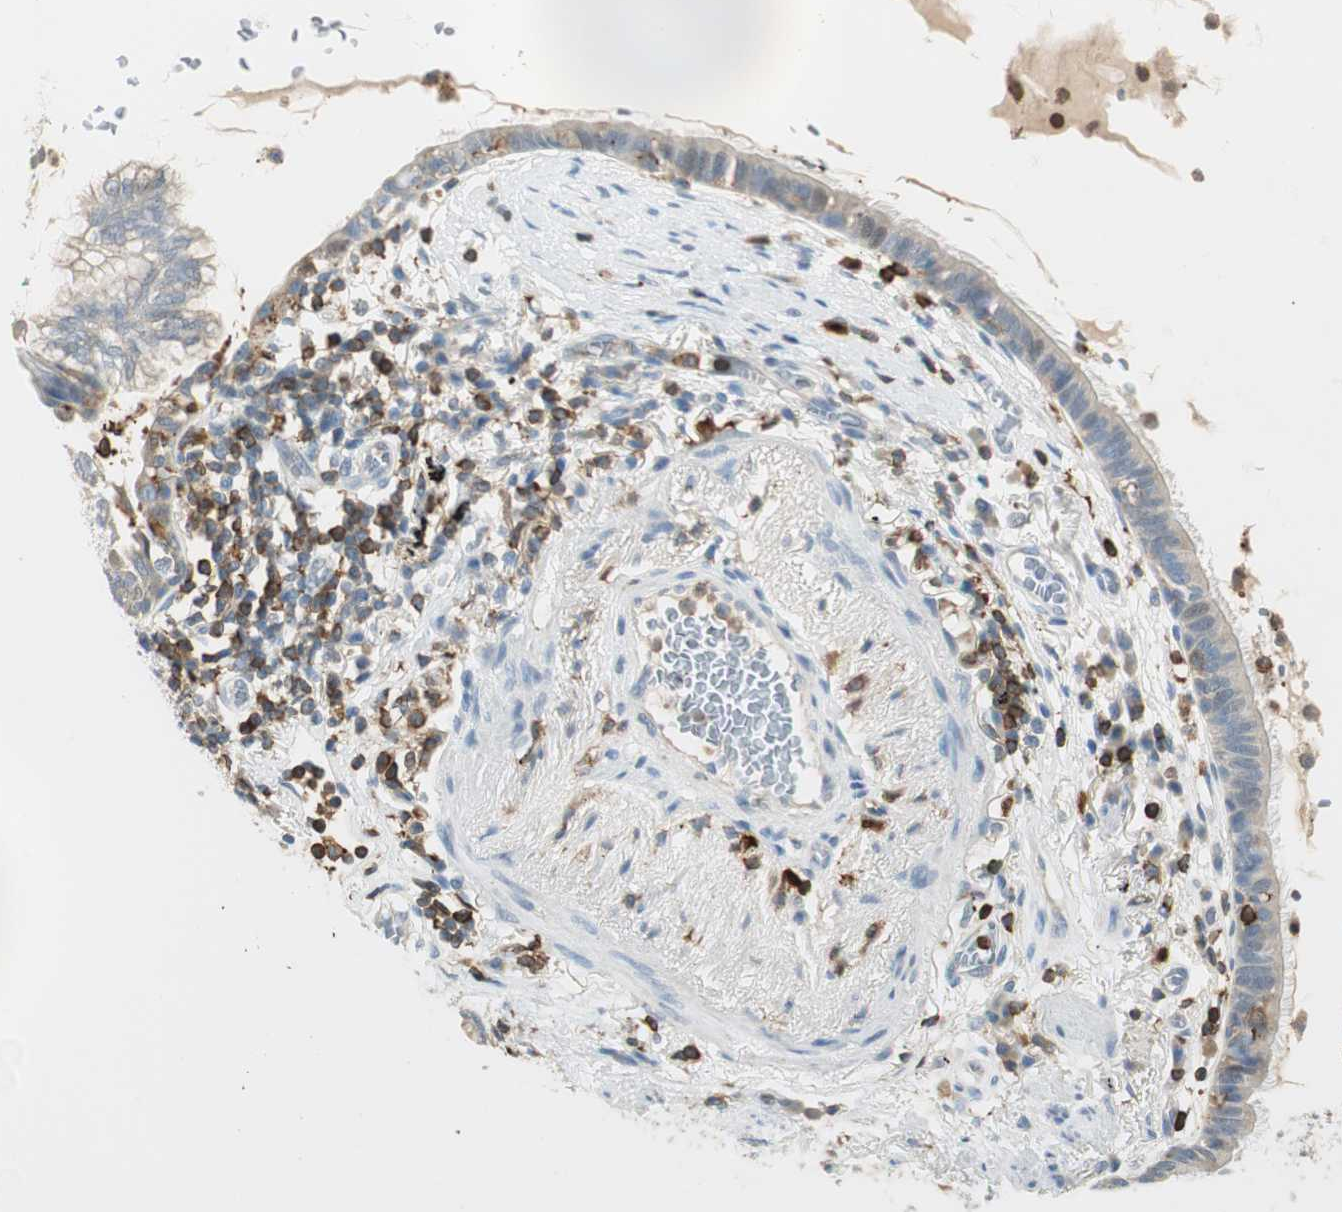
{"staining": {"intensity": "negative", "quantity": "none", "location": "none"}, "tissue": "lung cancer", "cell_type": "Tumor cells", "image_type": "cancer", "snomed": [{"axis": "morphology", "description": "Adenocarcinoma, NOS"}, {"axis": "topography", "description": "Lung"}], "caption": "This is an immunohistochemistry (IHC) image of lung adenocarcinoma. There is no expression in tumor cells.", "gene": "HPGD", "patient": {"sex": "female", "age": 70}}